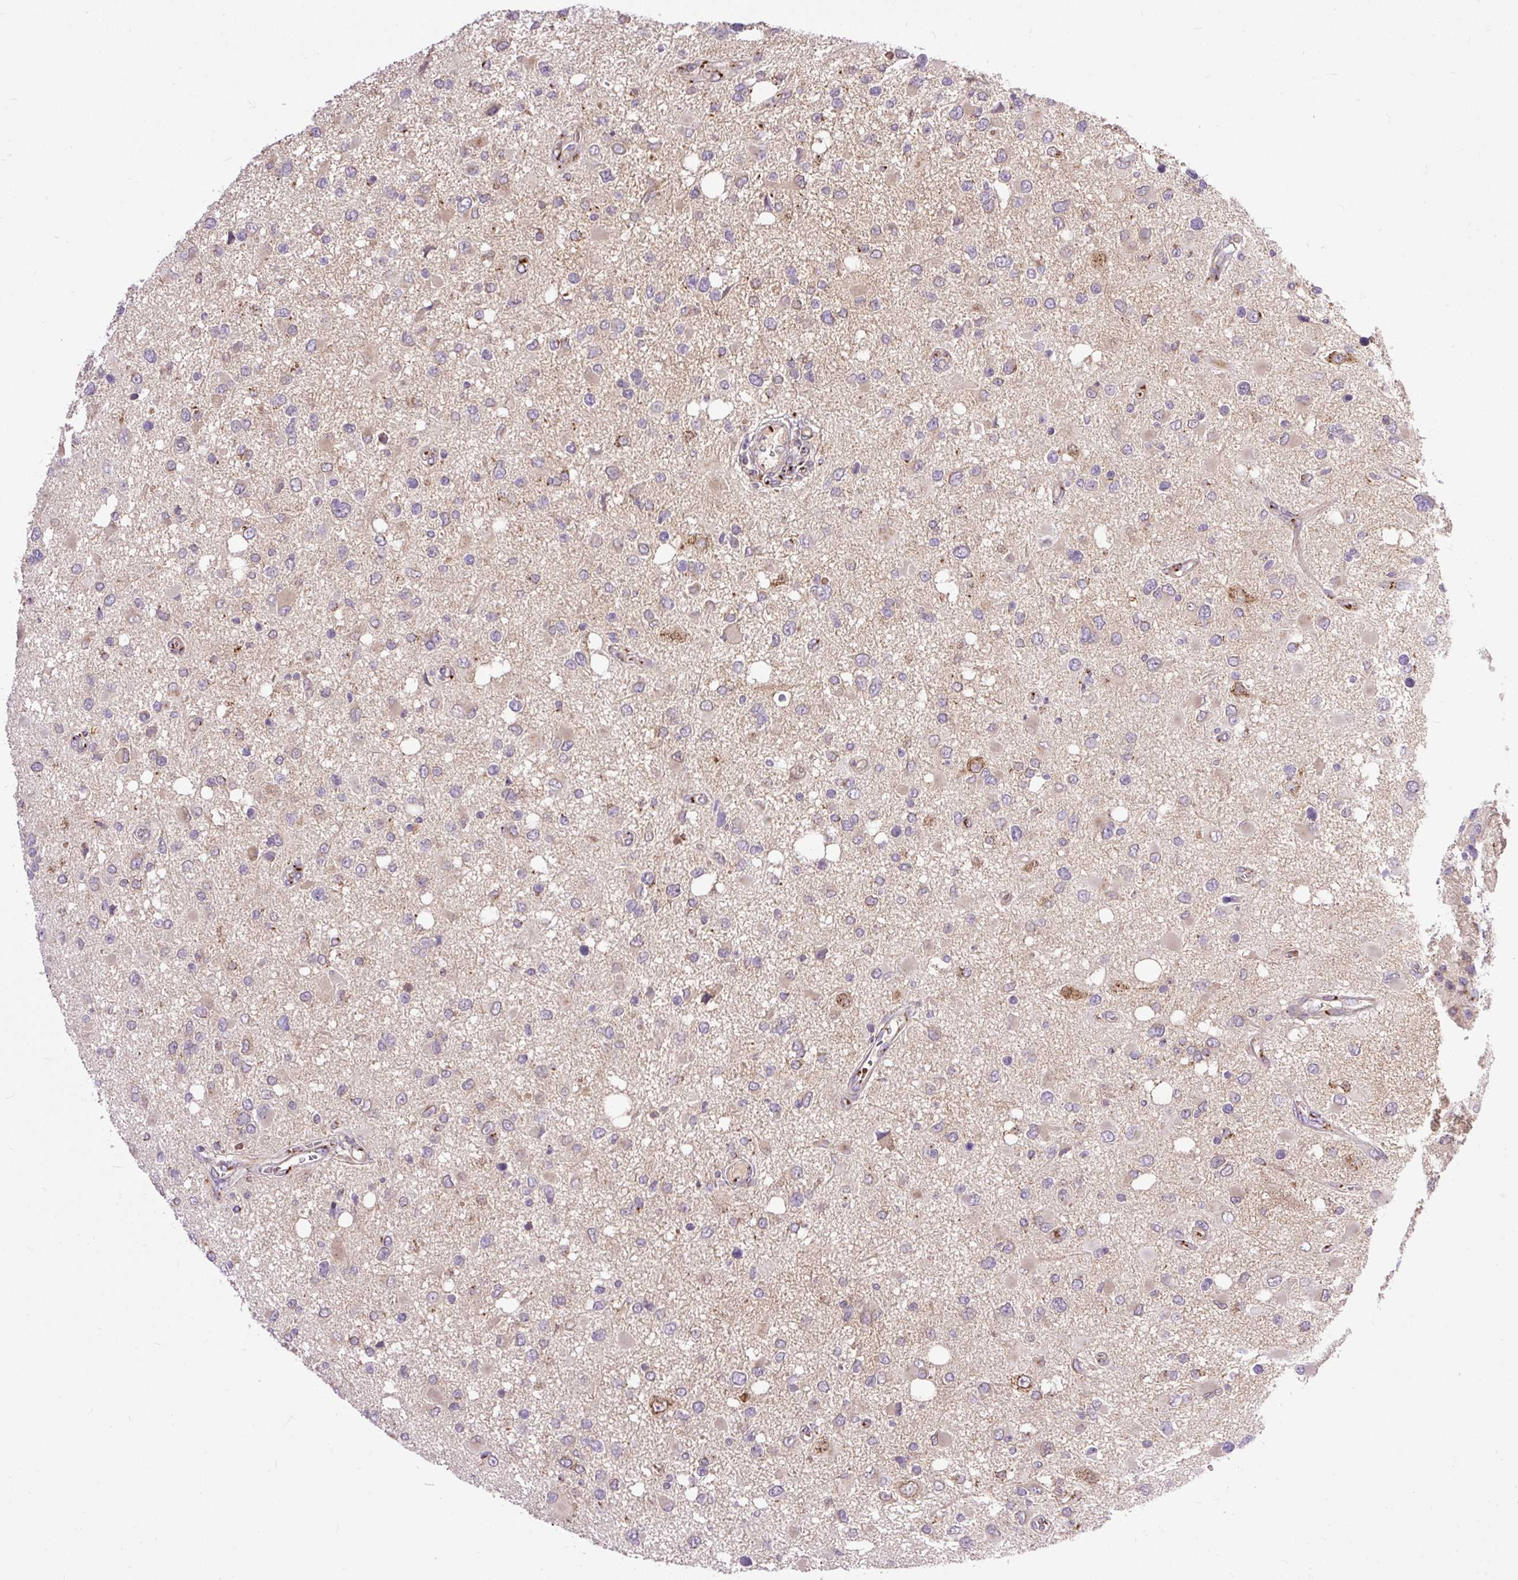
{"staining": {"intensity": "weak", "quantity": "<25%", "location": "cytoplasmic/membranous"}, "tissue": "glioma", "cell_type": "Tumor cells", "image_type": "cancer", "snomed": [{"axis": "morphology", "description": "Glioma, malignant, High grade"}, {"axis": "topography", "description": "Brain"}], "caption": "Immunohistochemistry (IHC) of malignant glioma (high-grade) demonstrates no staining in tumor cells.", "gene": "MSMP", "patient": {"sex": "male", "age": 53}}